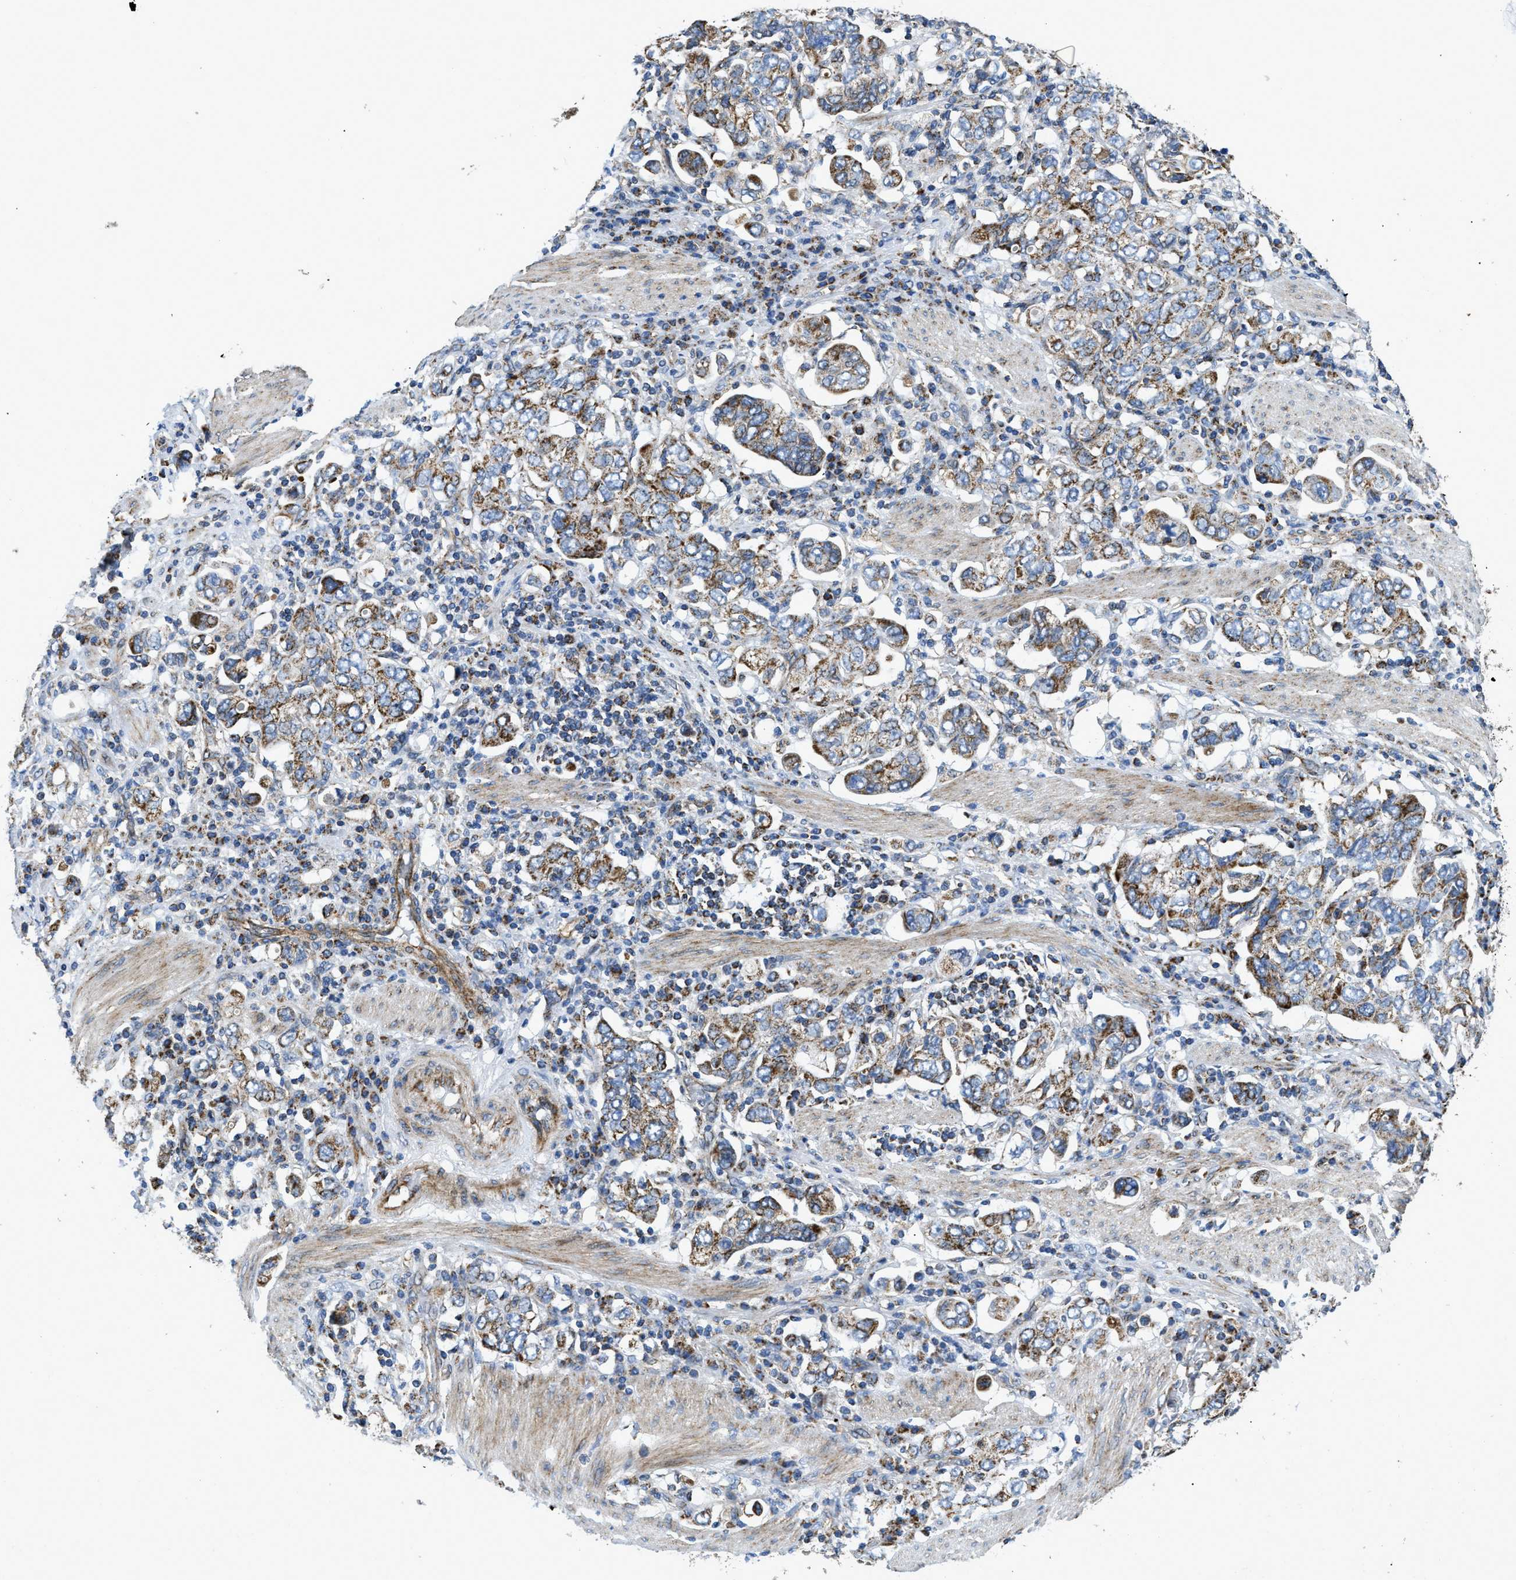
{"staining": {"intensity": "moderate", "quantity": "25%-75%", "location": "cytoplasmic/membranous"}, "tissue": "stomach cancer", "cell_type": "Tumor cells", "image_type": "cancer", "snomed": [{"axis": "morphology", "description": "Adenocarcinoma, NOS"}, {"axis": "topography", "description": "Stomach, upper"}], "caption": "Protein staining of adenocarcinoma (stomach) tissue demonstrates moderate cytoplasmic/membranous expression in about 25%-75% of tumor cells.", "gene": "STK33", "patient": {"sex": "male", "age": 62}}